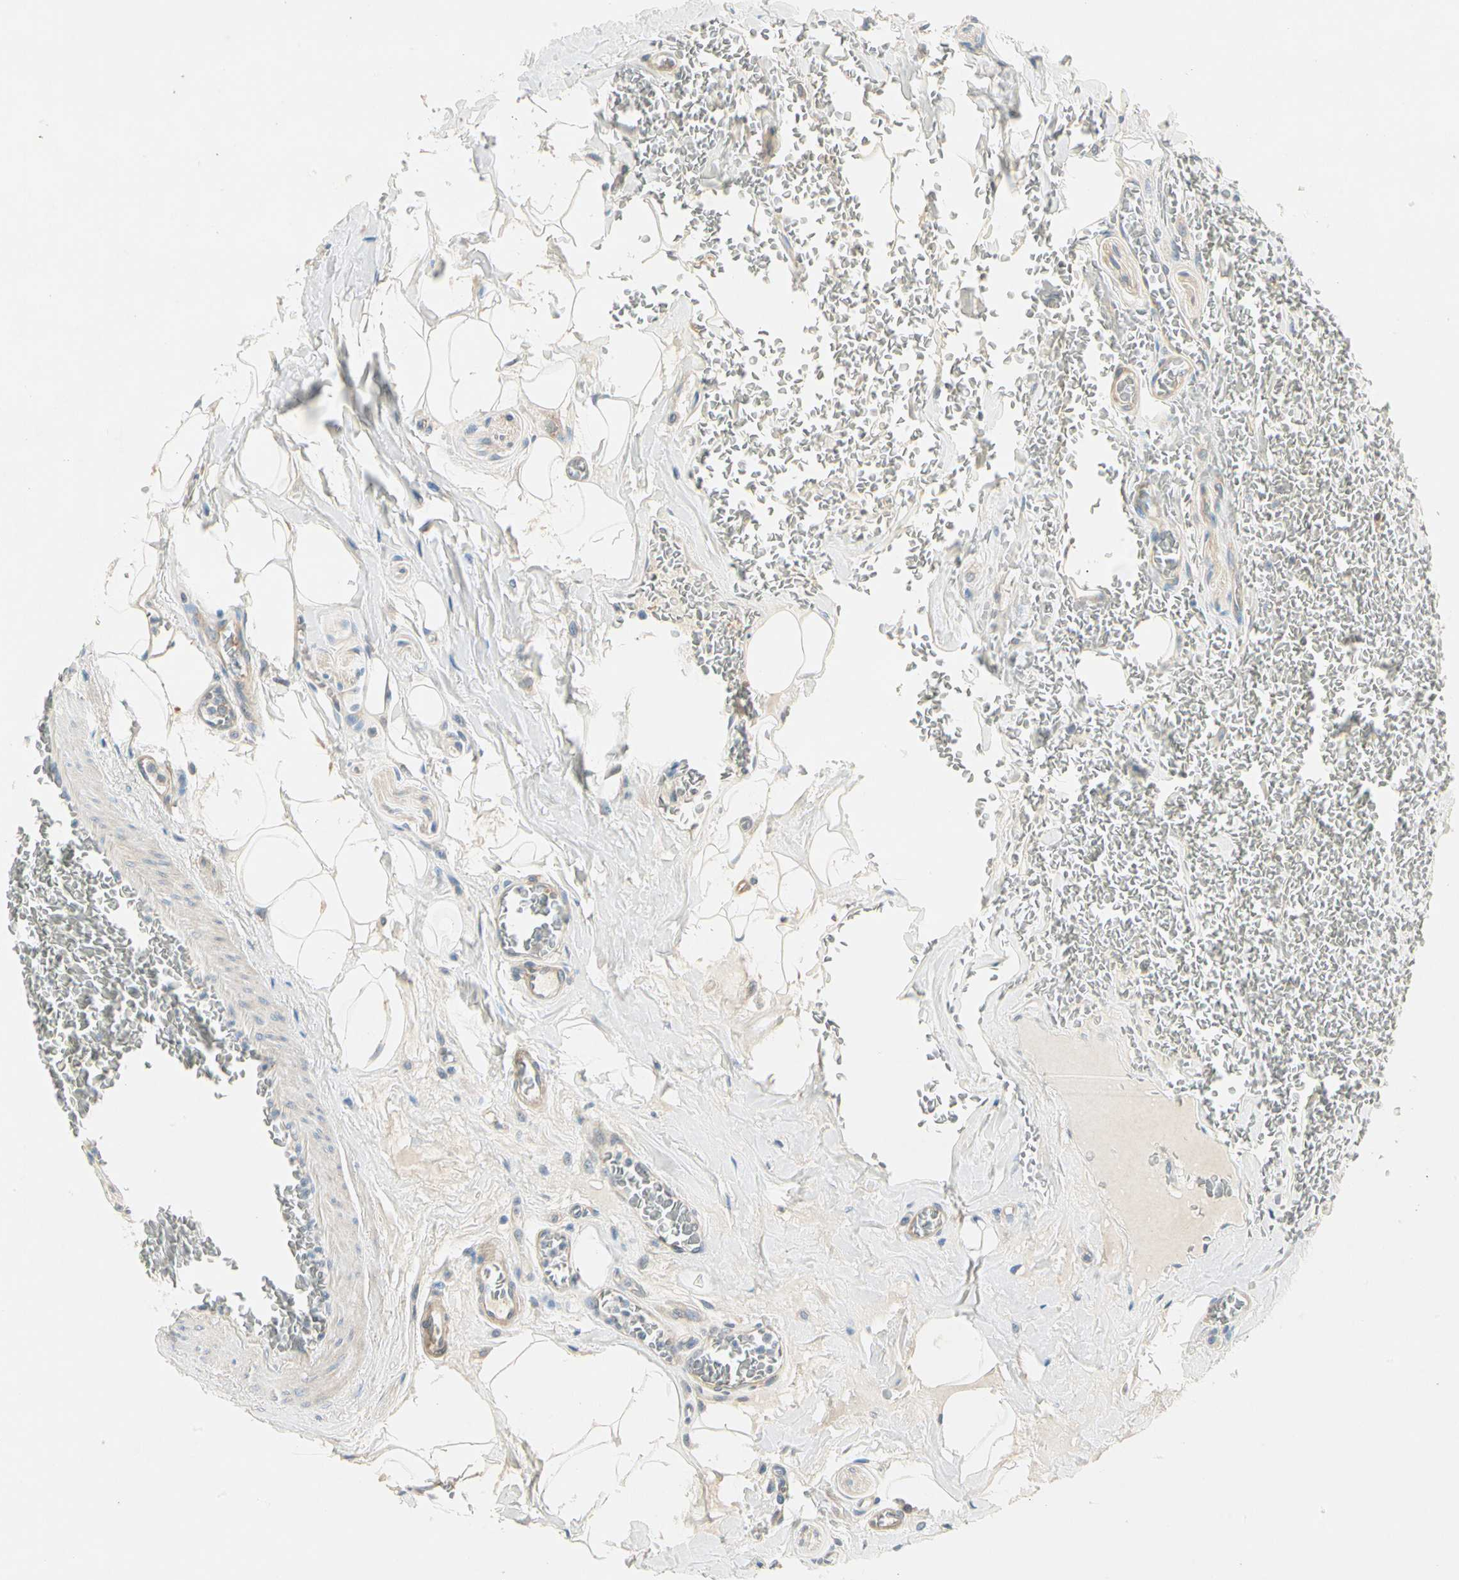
{"staining": {"intensity": "strong", "quantity": "<25%", "location": "cytoplasmic/membranous"}, "tissue": "stomach", "cell_type": "Glandular cells", "image_type": "normal", "snomed": [{"axis": "morphology", "description": "Normal tissue, NOS"}, {"axis": "topography", "description": "Stomach, lower"}], "caption": "Immunohistochemistry (IHC) (DAB) staining of normal human stomach shows strong cytoplasmic/membranous protein expression in approximately <25% of glandular cells.", "gene": "ROCK2", "patient": {"sex": "male", "age": 58}}